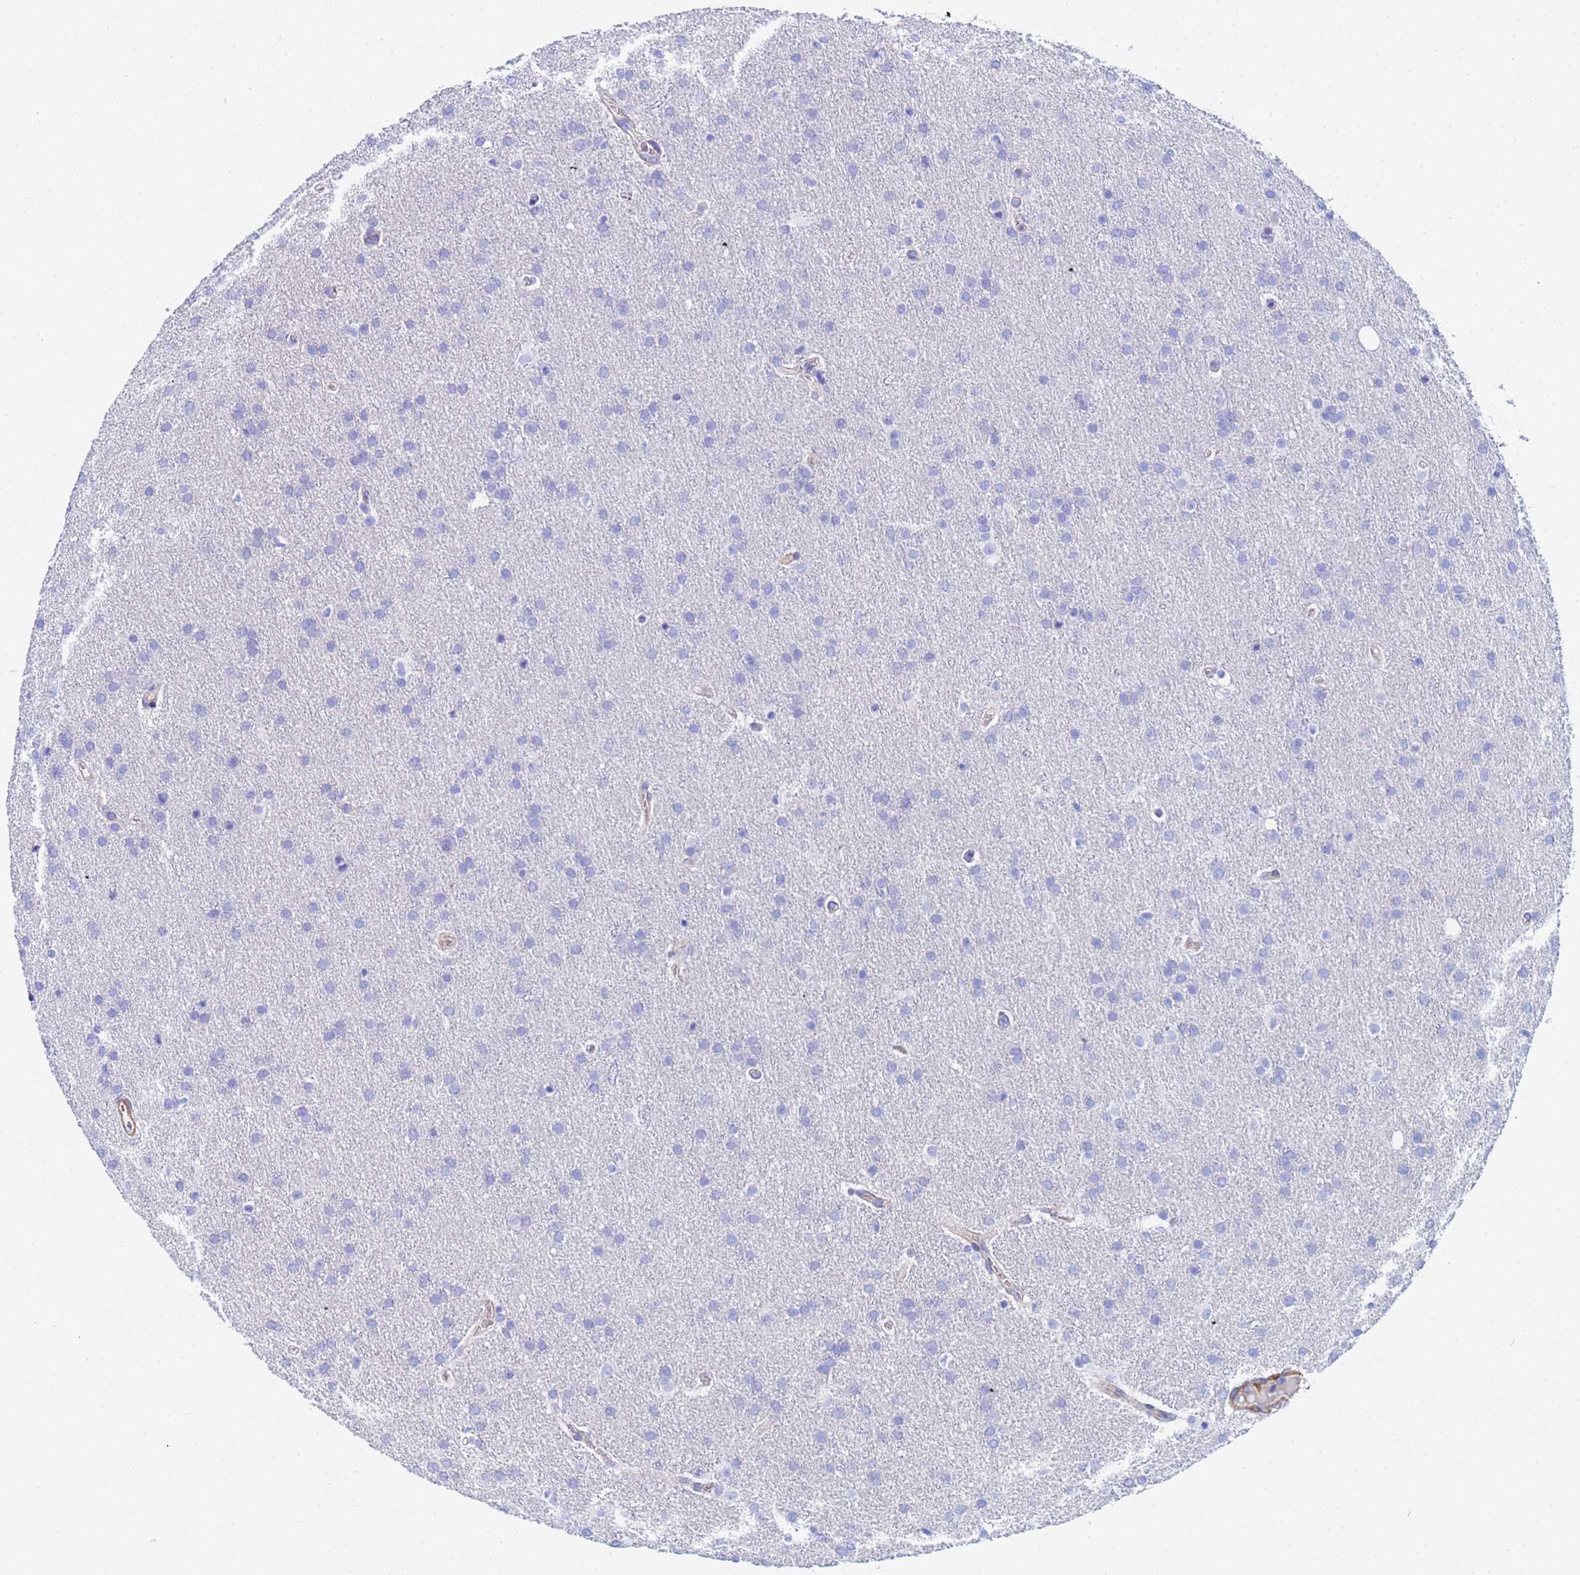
{"staining": {"intensity": "negative", "quantity": "none", "location": "none"}, "tissue": "glioma", "cell_type": "Tumor cells", "image_type": "cancer", "snomed": [{"axis": "morphology", "description": "Glioma, malignant, Low grade"}, {"axis": "topography", "description": "Brain"}], "caption": "The IHC photomicrograph has no significant staining in tumor cells of glioma tissue.", "gene": "CST4", "patient": {"sex": "female", "age": 32}}